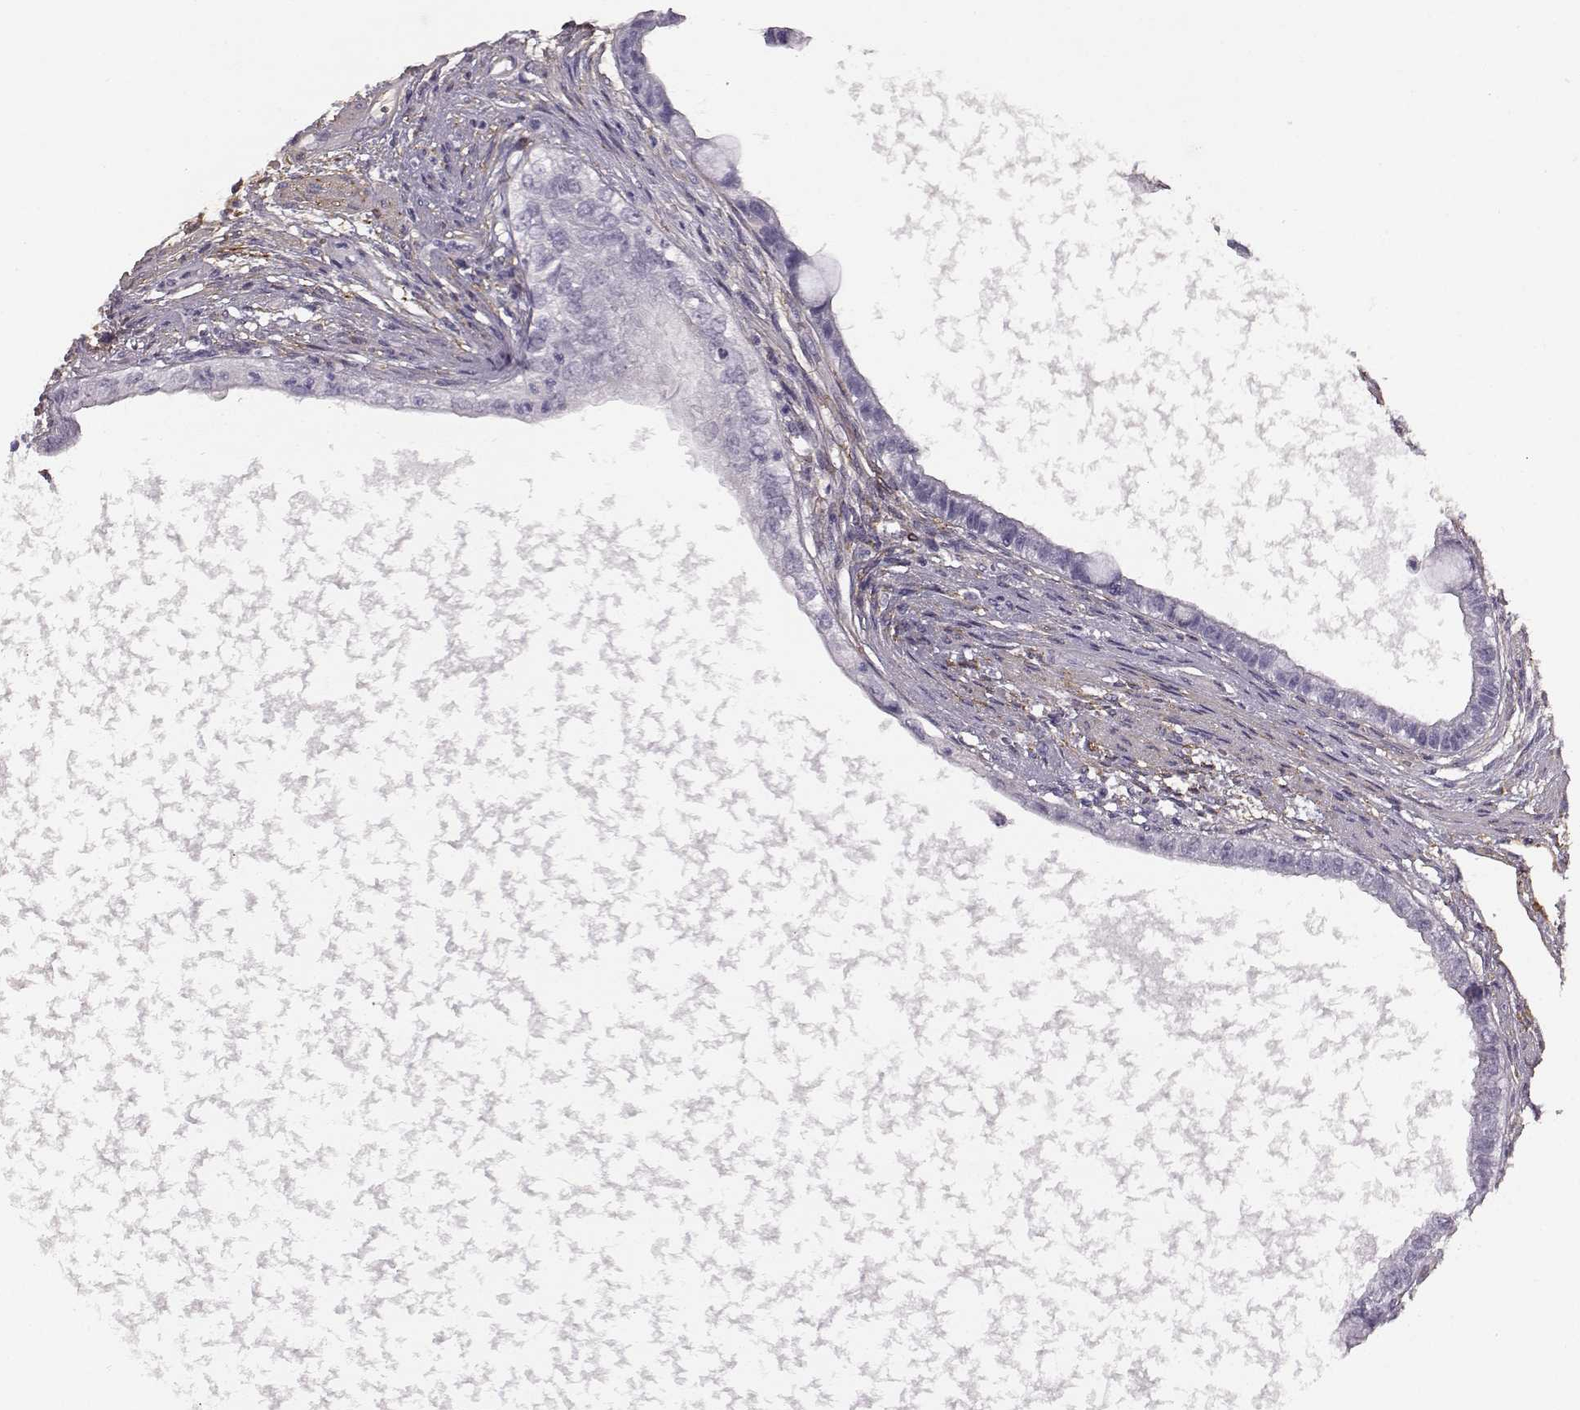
{"staining": {"intensity": "negative", "quantity": "none", "location": "none"}, "tissue": "testis cancer", "cell_type": "Tumor cells", "image_type": "cancer", "snomed": [{"axis": "morphology", "description": "Carcinoma, Embryonal, NOS"}, {"axis": "topography", "description": "Testis"}], "caption": "A high-resolution image shows immunohistochemistry staining of testis cancer (embryonal carcinoma), which reveals no significant staining in tumor cells.", "gene": "TRIM69", "patient": {"sex": "male", "age": 26}}